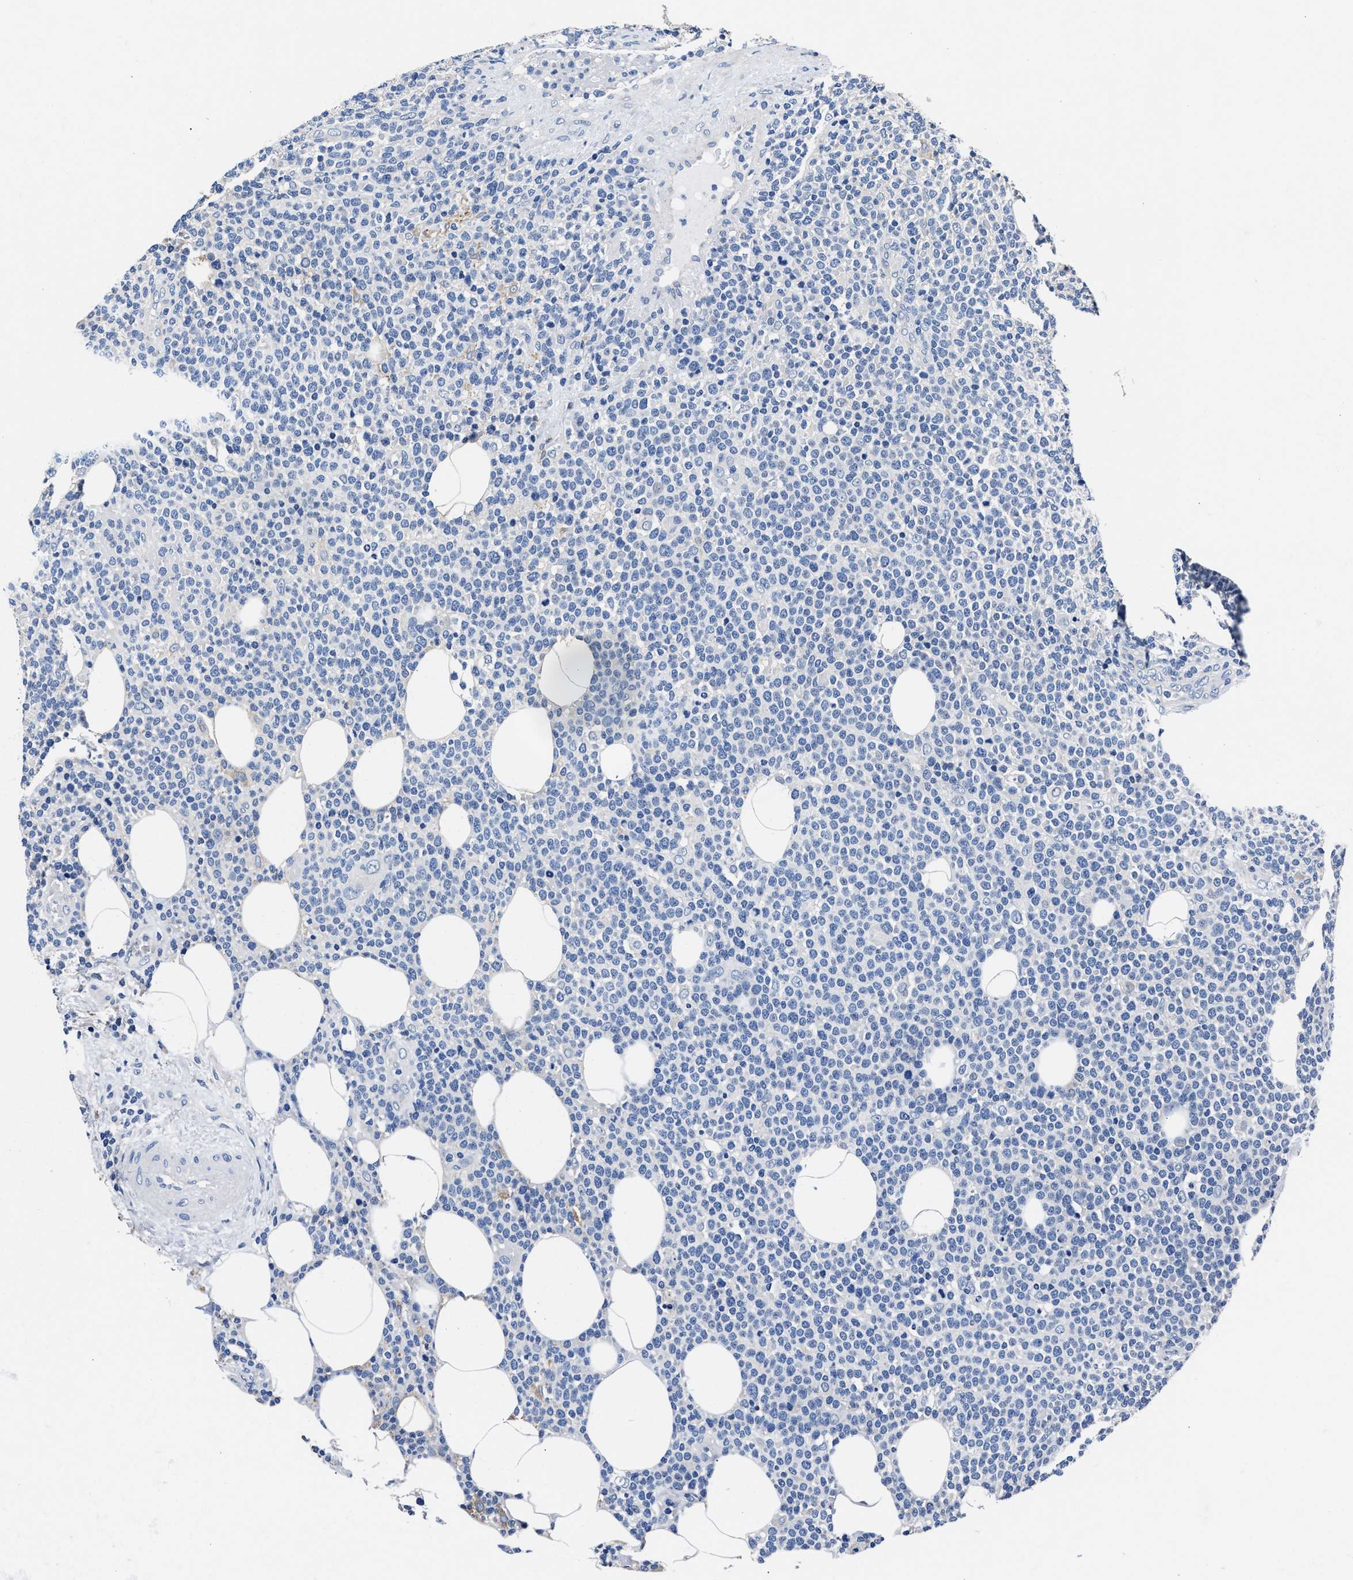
{"staining": {"intensity": "negative", "quantity": "none", "location": "none"}, "tissue": "lymphoma", "cell_type": "Tumor cells", "image_type": "cancer", "snomed": [{"axis": "morphology", "description": "Malignant lymphoma, non-Hodgkin's type, High grade"}, {"axis": "topography", "description": "Lymph node"}], "caption": "The immunohistochemistry (IHC) histopathology image has no significant positivity in tumor cells of malignant lymphoma, non-Hodgkin's type (high-grade) tissue.", "gene": "GSTM1", "patient": {"sex": "male", "age": 61}}